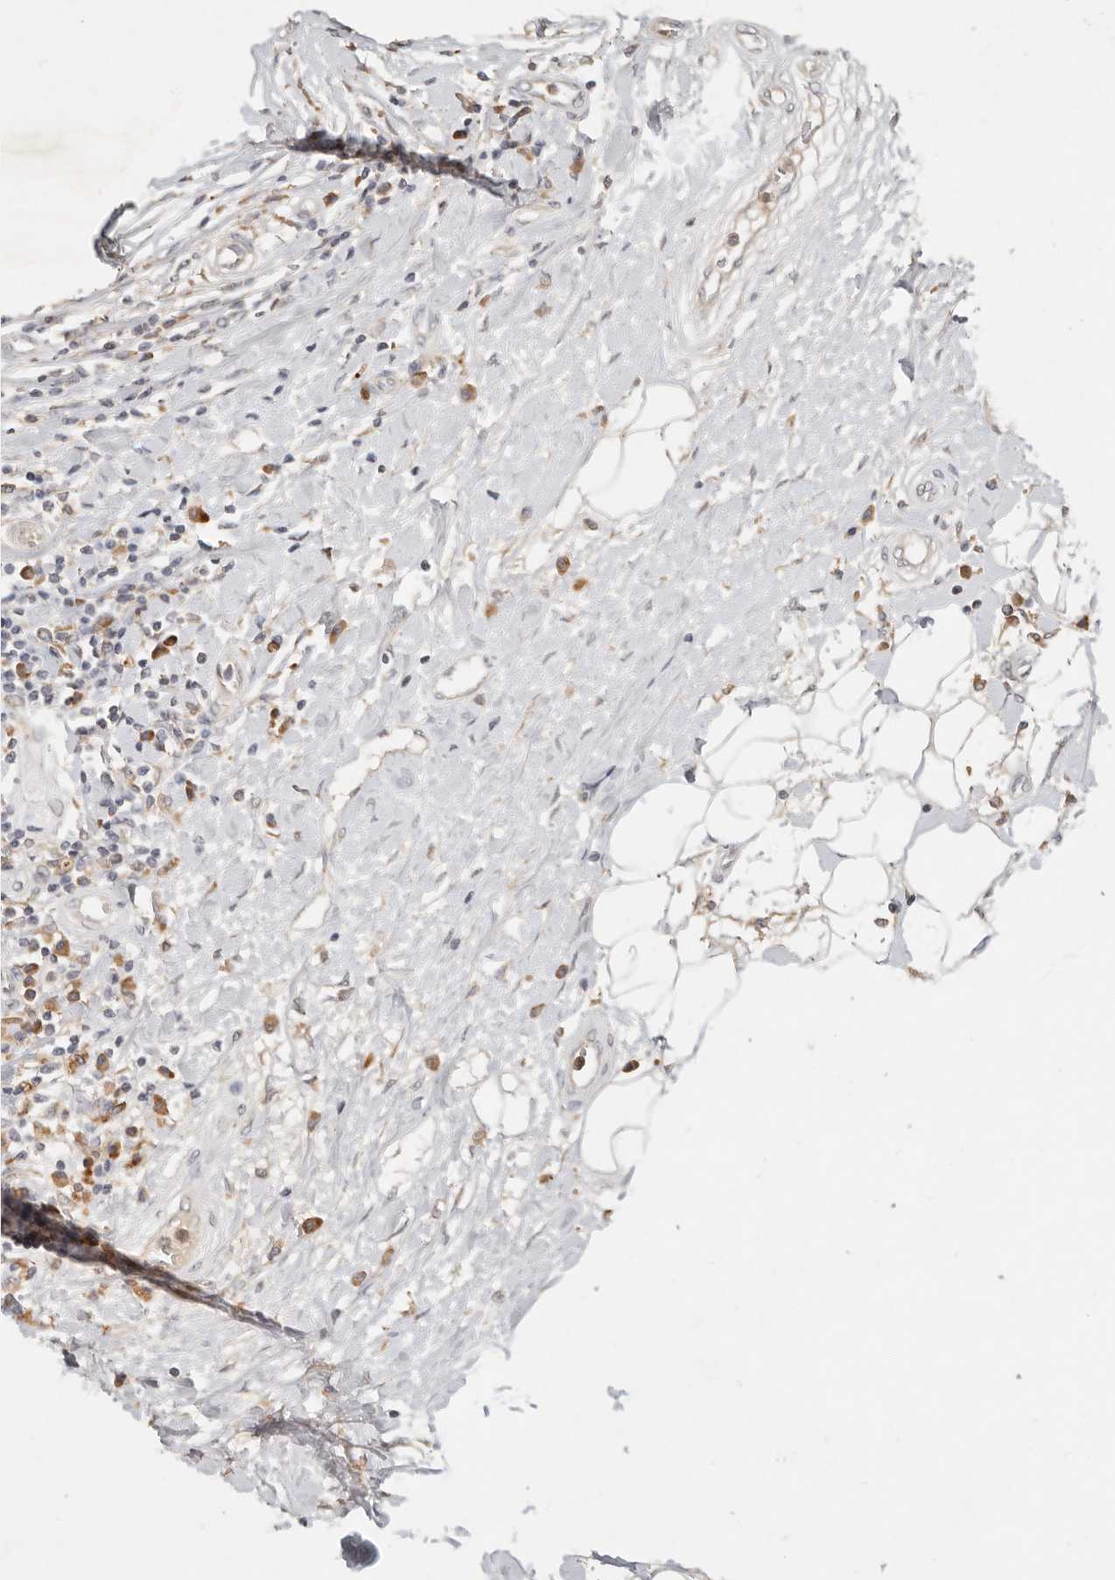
{"staining": {"intensity": "moderate", "quantity": ">75%", "location": "cytoplasmic/membranous"}, "tissue": "breast cancer", "cell_type": "Tumor cells", "image_type": "cancer", "snomed": [{"axis": "morphology", "description": "Duct carcinoma"}, {"axis": "topography", "description": "Breast"}], "caption": "Breast cancer (intraductal carcinoma) tissue displays moderate cytoplasmic/membranous staining in about >75% of tumor cells, visualized by immunohistochemistry.", "gene": "ARHGEF10L", "patient": {"sex": "female", "age": 27}}